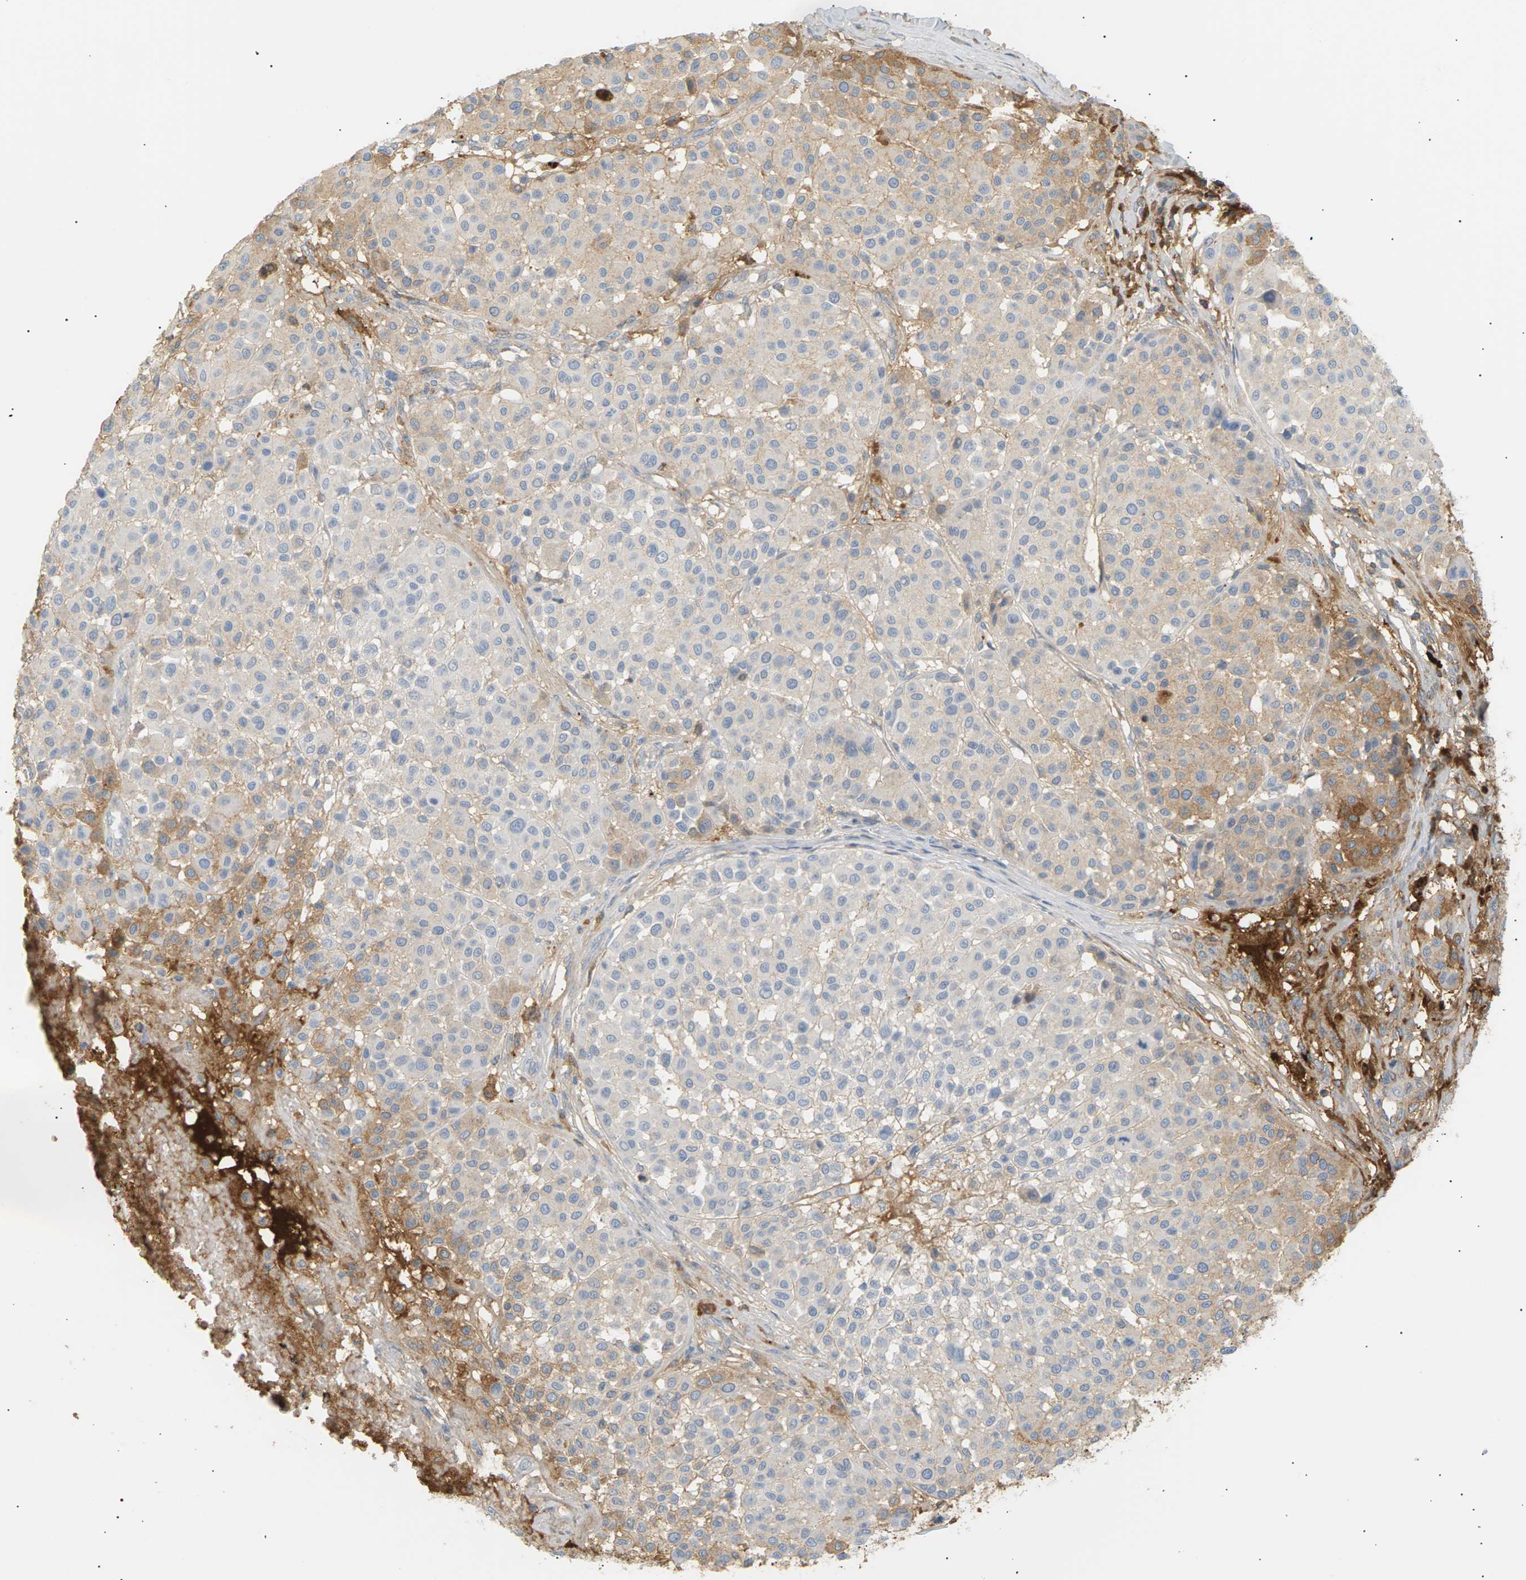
{"staining": {"intensity": "negative", "quantity": "none", "location": "none"}, "tissue": "melanoma", "cell_type": "Tumor cells", "image_type": "cancer", "snomed": [{"axis": "morphology", "description": "Malignant melanoma, Metastatic site"}, {"axis": "topography", "description": "Soft tissue"}], "caption": "Photomicrograph shows no protein expression in tumor cells of melanoma tissue. (Stains: DAB (3,3'-diaminobenzidine) immunohistochemistry (IHC) with hematoxylin counter stain, Microscopy: brightfield microscopy at high magnification).", "gene": "IGLC3", "patient": {"sex": "male", "age": 41}}